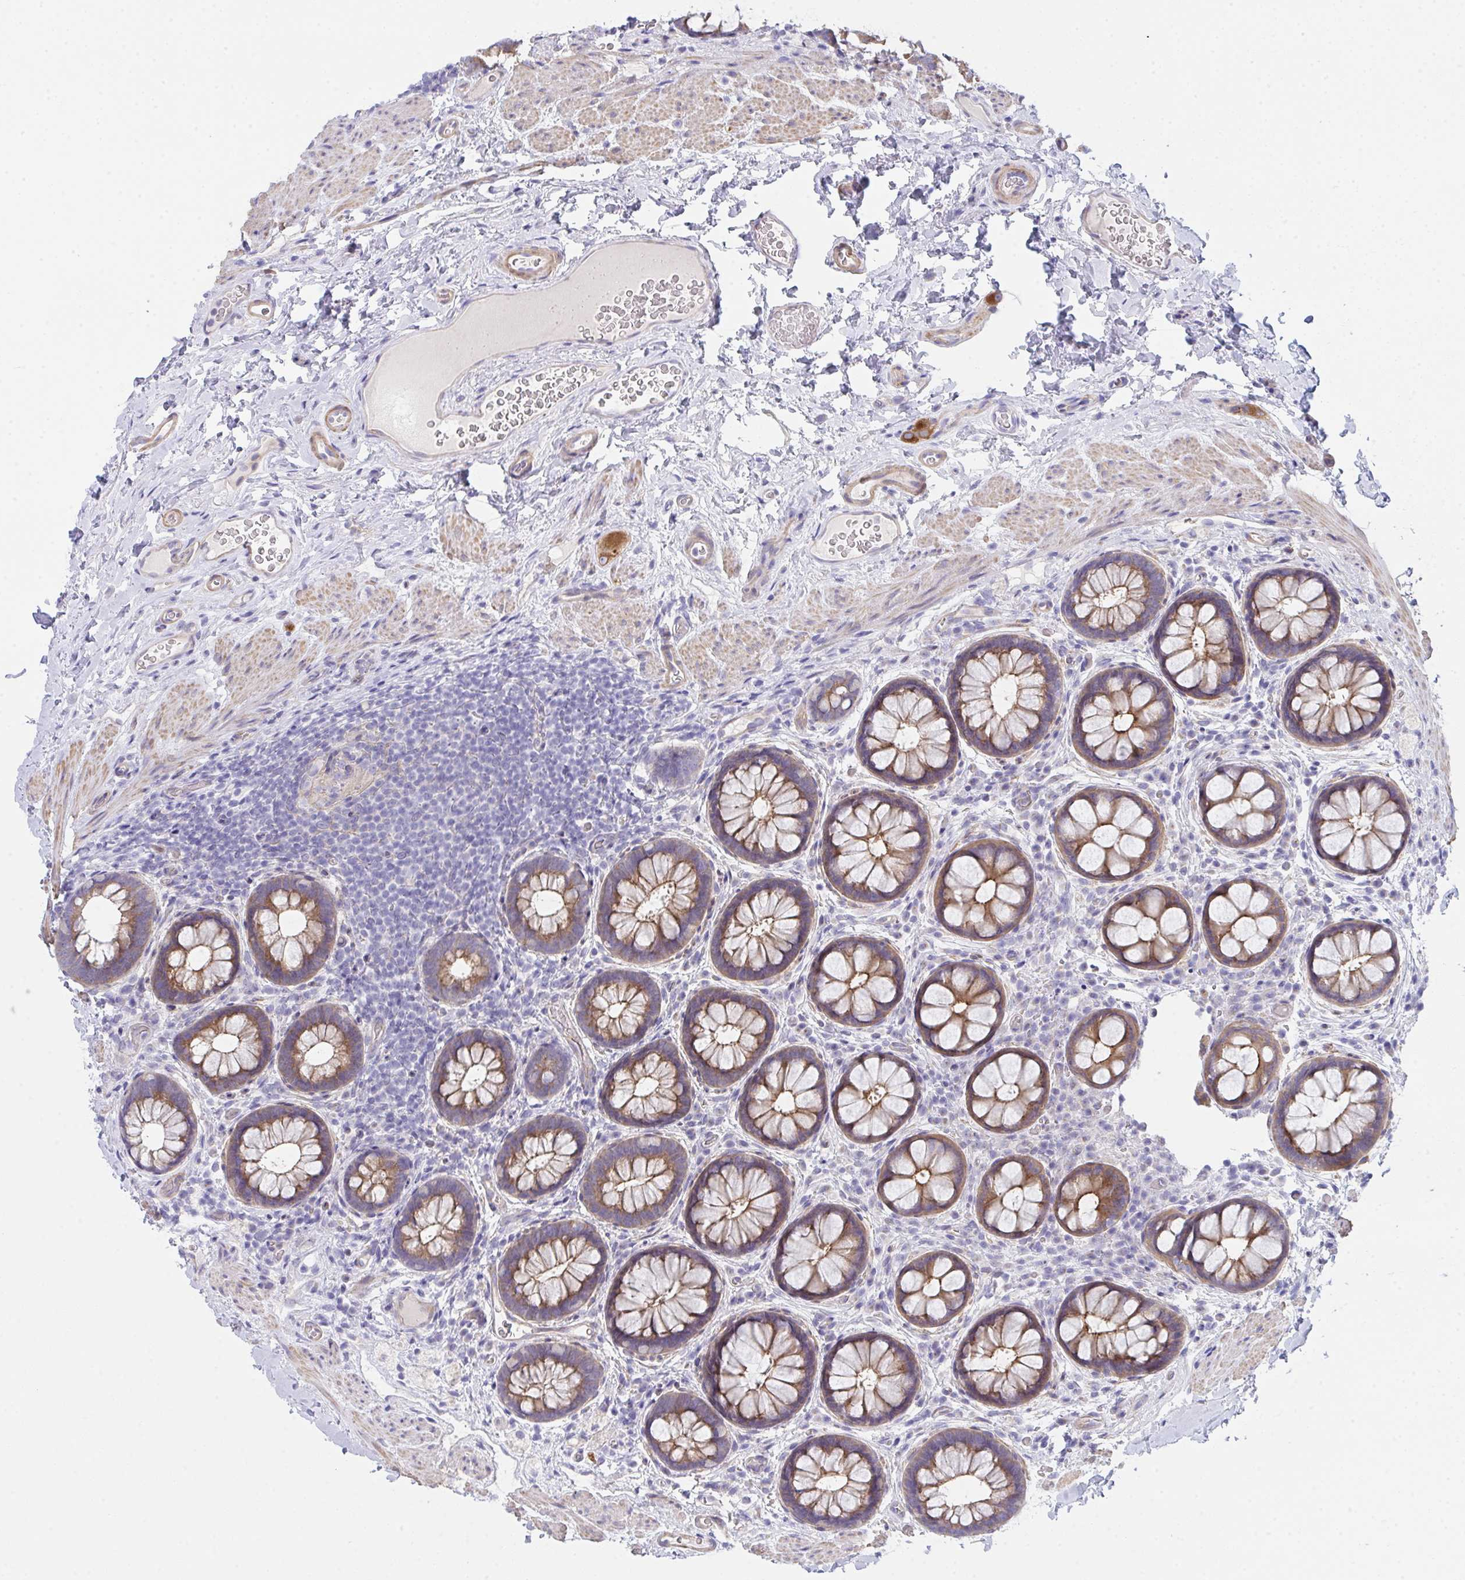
{"staining": {"intensity": "moderate", "quantity": ">75%", "location": "cytoplasmic/membranous"}, "tissue": "rectum", "cell_type": "Glandular cells", "image_type": "normal", "snomed": [{"axis": "morphology", "description": "Normal tissue, NOS"}, {"axis": "topography", "description": "Rectum"}], "caption": "The immunohistochemical stain shows moderate cytoplasmic/membranous positivity in glandular cells of benign rectum.", "gene": "CEP170B", "patient": {"sex": "female", "age": 69}}